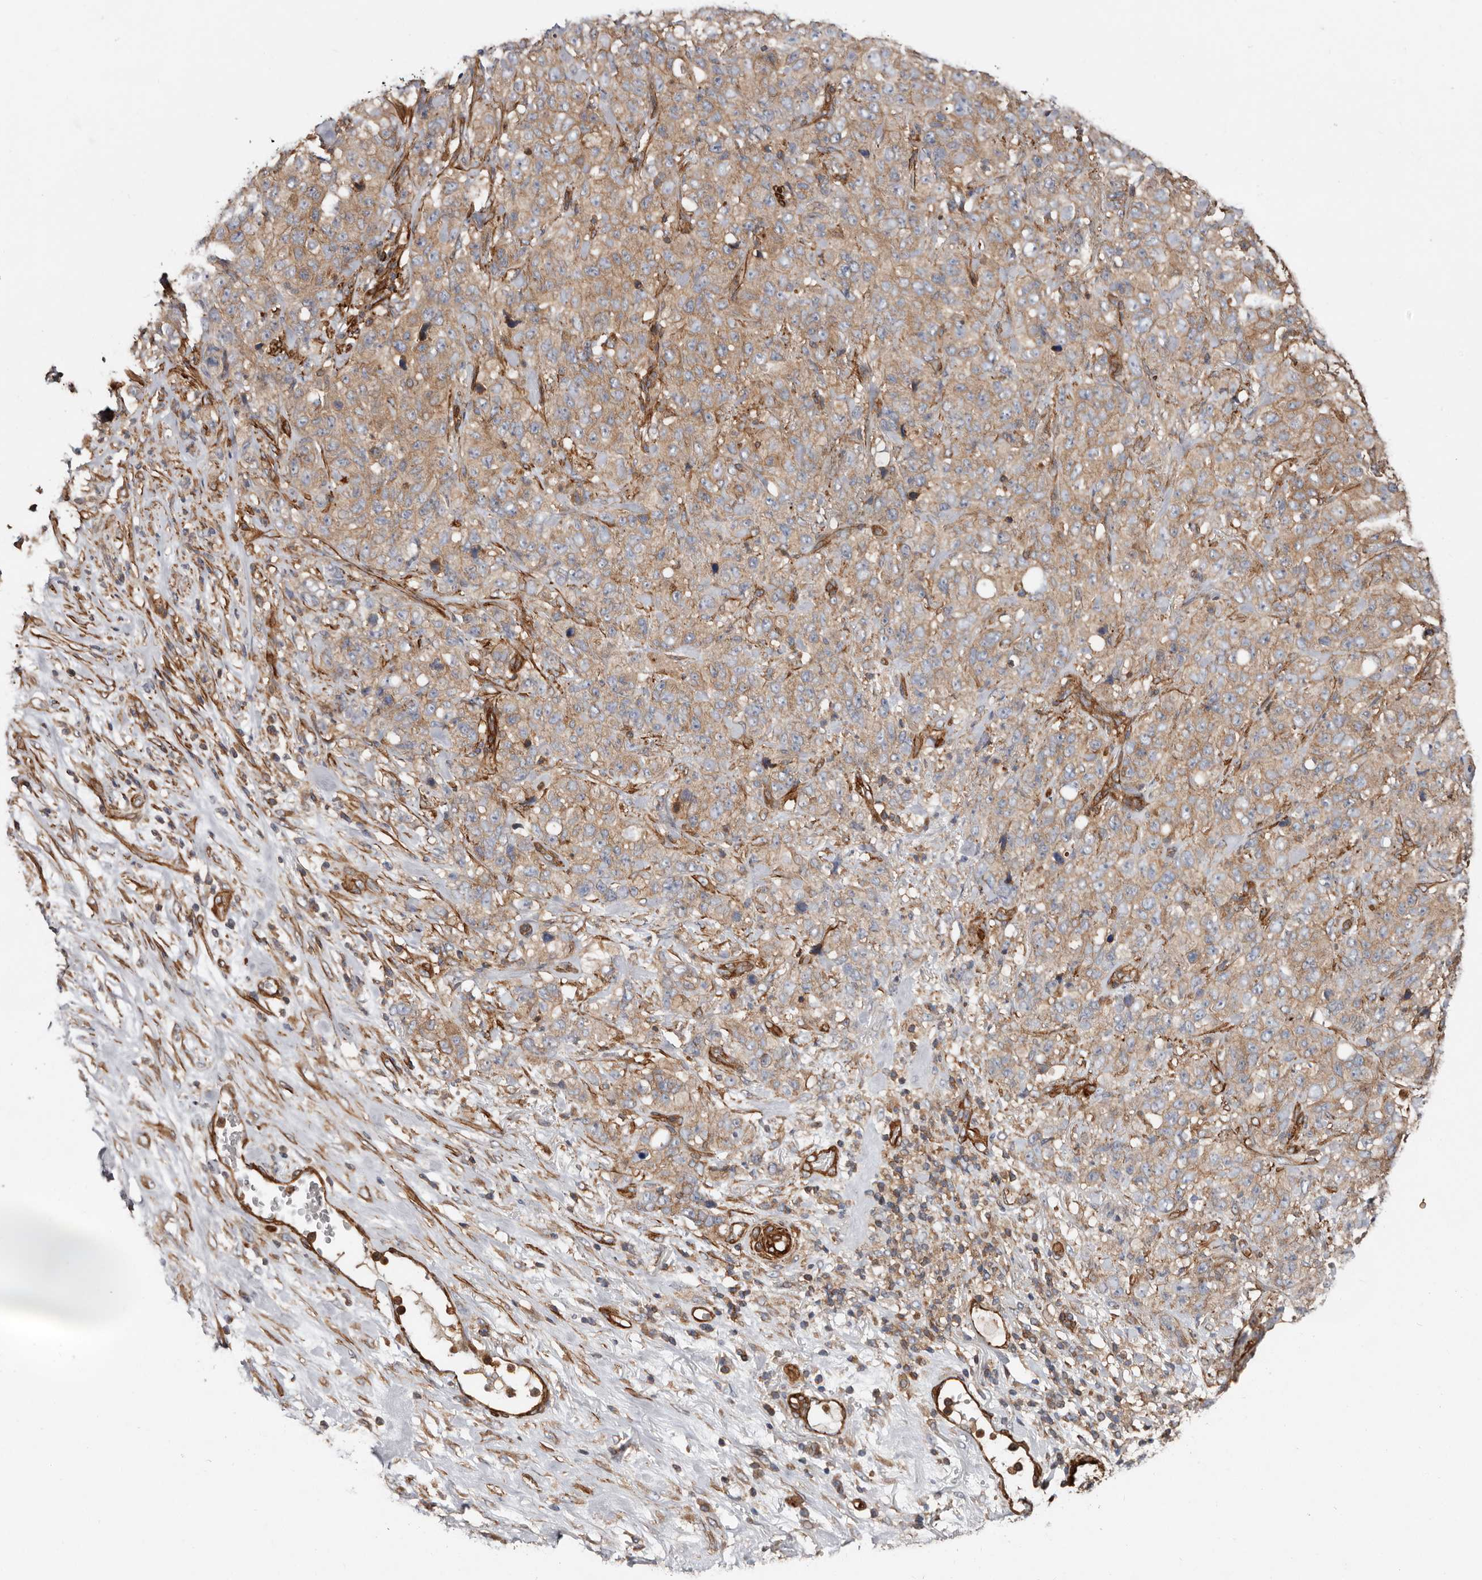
{"staining": {"intensity": "moderate", "quantity": ">75%", "location": "cytoplasmic/membranous"}, "tissue": "stomach cancer", "cell_type": "Tumor cells", "image_type": "cancer", "snomed": [{"axis": "morphology", "description": "Adenocarcinoma, NOS"}, {"axis": "topography", "description": "Stomach"}], "caption": "Protein staining displays moderate cytoplasmic/membranous positivity in about >75% of tumor cells in adenocarcinoma (stomach).", "gene": "TMC7", "patient": {"sex": "male", "age": 48}}